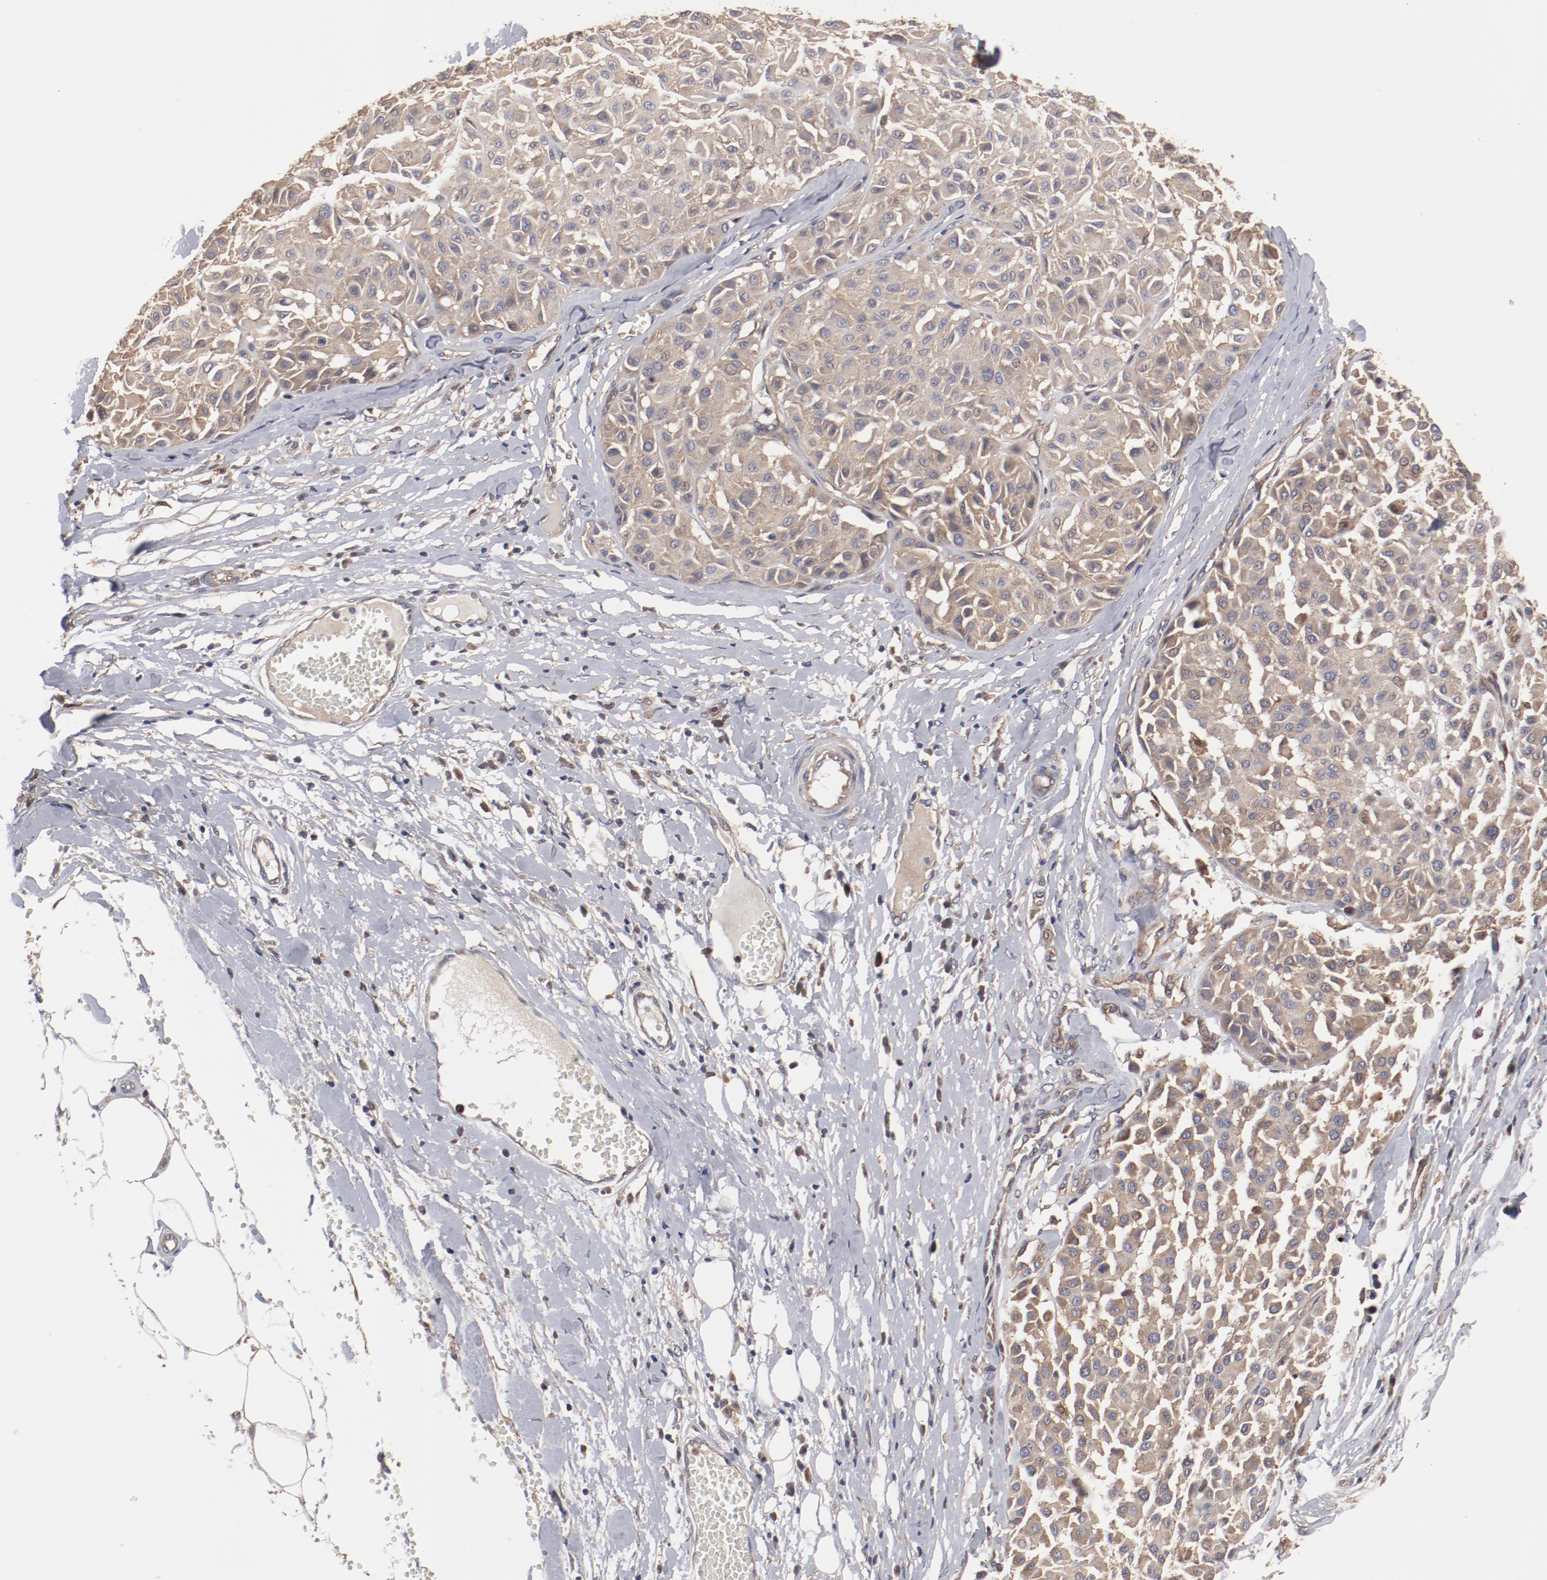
{"staining": {"intensity": "weak", "quantity": "25%-75%", "location": "cytoplasmic/membranous"}, "tissue": "melanoma", "cell_type": "Tumor cells", "image_type": "cancer", "snomed": [{"axis": "morphology", "description": "Malignant melanoma, Metastatic site"}, {"axis": "topography", "description": "Soft tissue"}], "caption": "Immunohistochemistry (DAB (3,3'-diaminobenzidine)) staining of human melanoma reveals weak cytoplasmic/membranous protein expression in about 25%-75% of tumor cells.", "gene": "DNAAF2", "patient": {"sex": "male", "age": 41}}